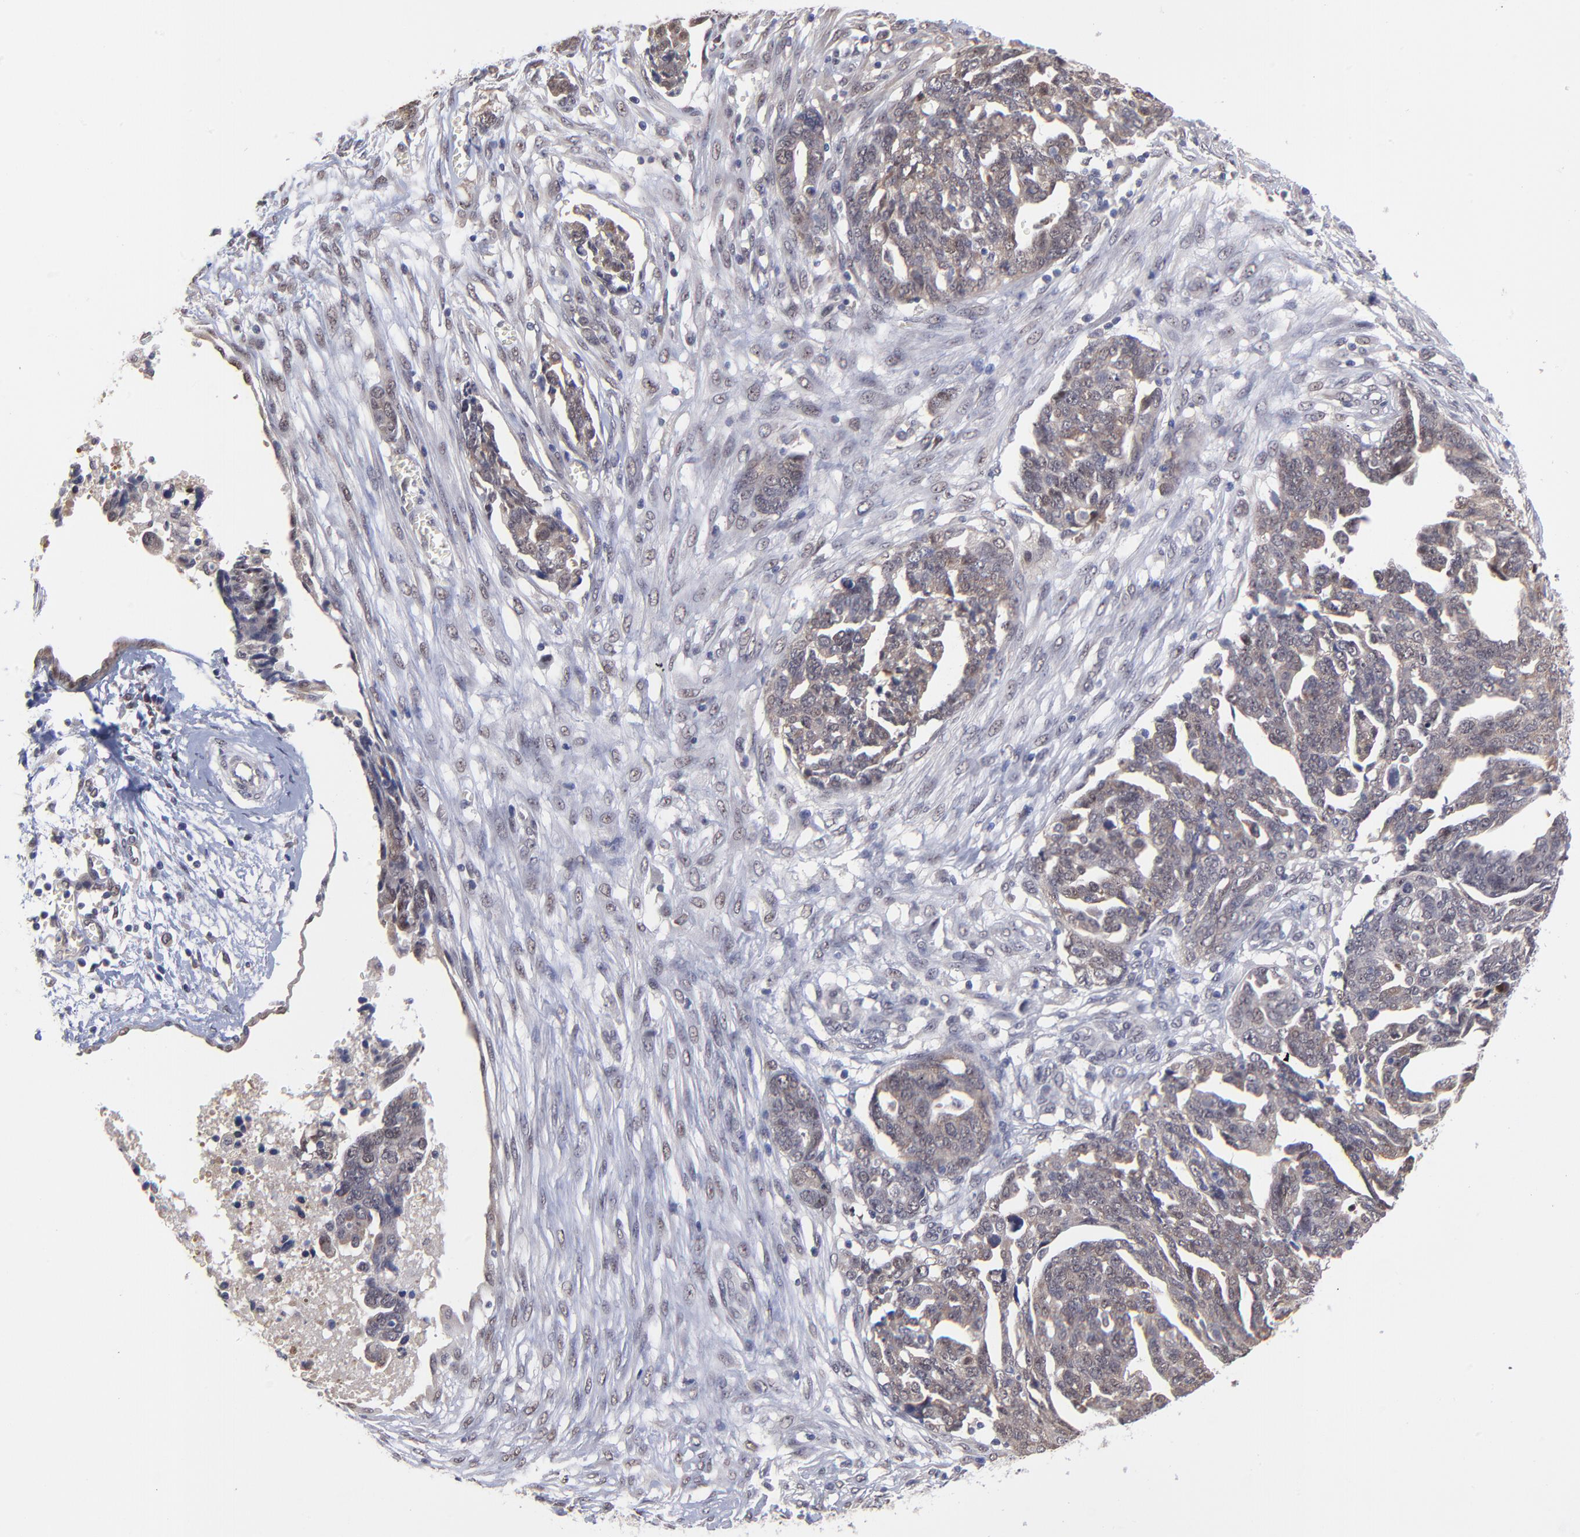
{"staining": {"intensity": "moderate", "quantity": ">75%", "location": "cytoplasmic/membranous"}, "tissue": "ovarian cancer", "cell_type": "Tumor cells", "image_type": "cancer", "snomed": [{"axis": "morphology", "description": "Normal tissue, NOS"}, {"axis": "morphology", "description": "Cystadenocarcinoma, serous, NOS"}, {"axis": "topography", "description": "Fallopian tube"}, {"axis": "topography", "description": "Ovary"}], "caption": "High-power microscopy captured an immunohistochemistry (IHC) photomicrograph of ovarian cancer (serous cystadenocarcinoma), revealing moderate cytoplasmic/membranous positivity in about >75% of tumor cells.", "gene": "UBE2E3", "patient": {"sex": "female", "age": 56}}